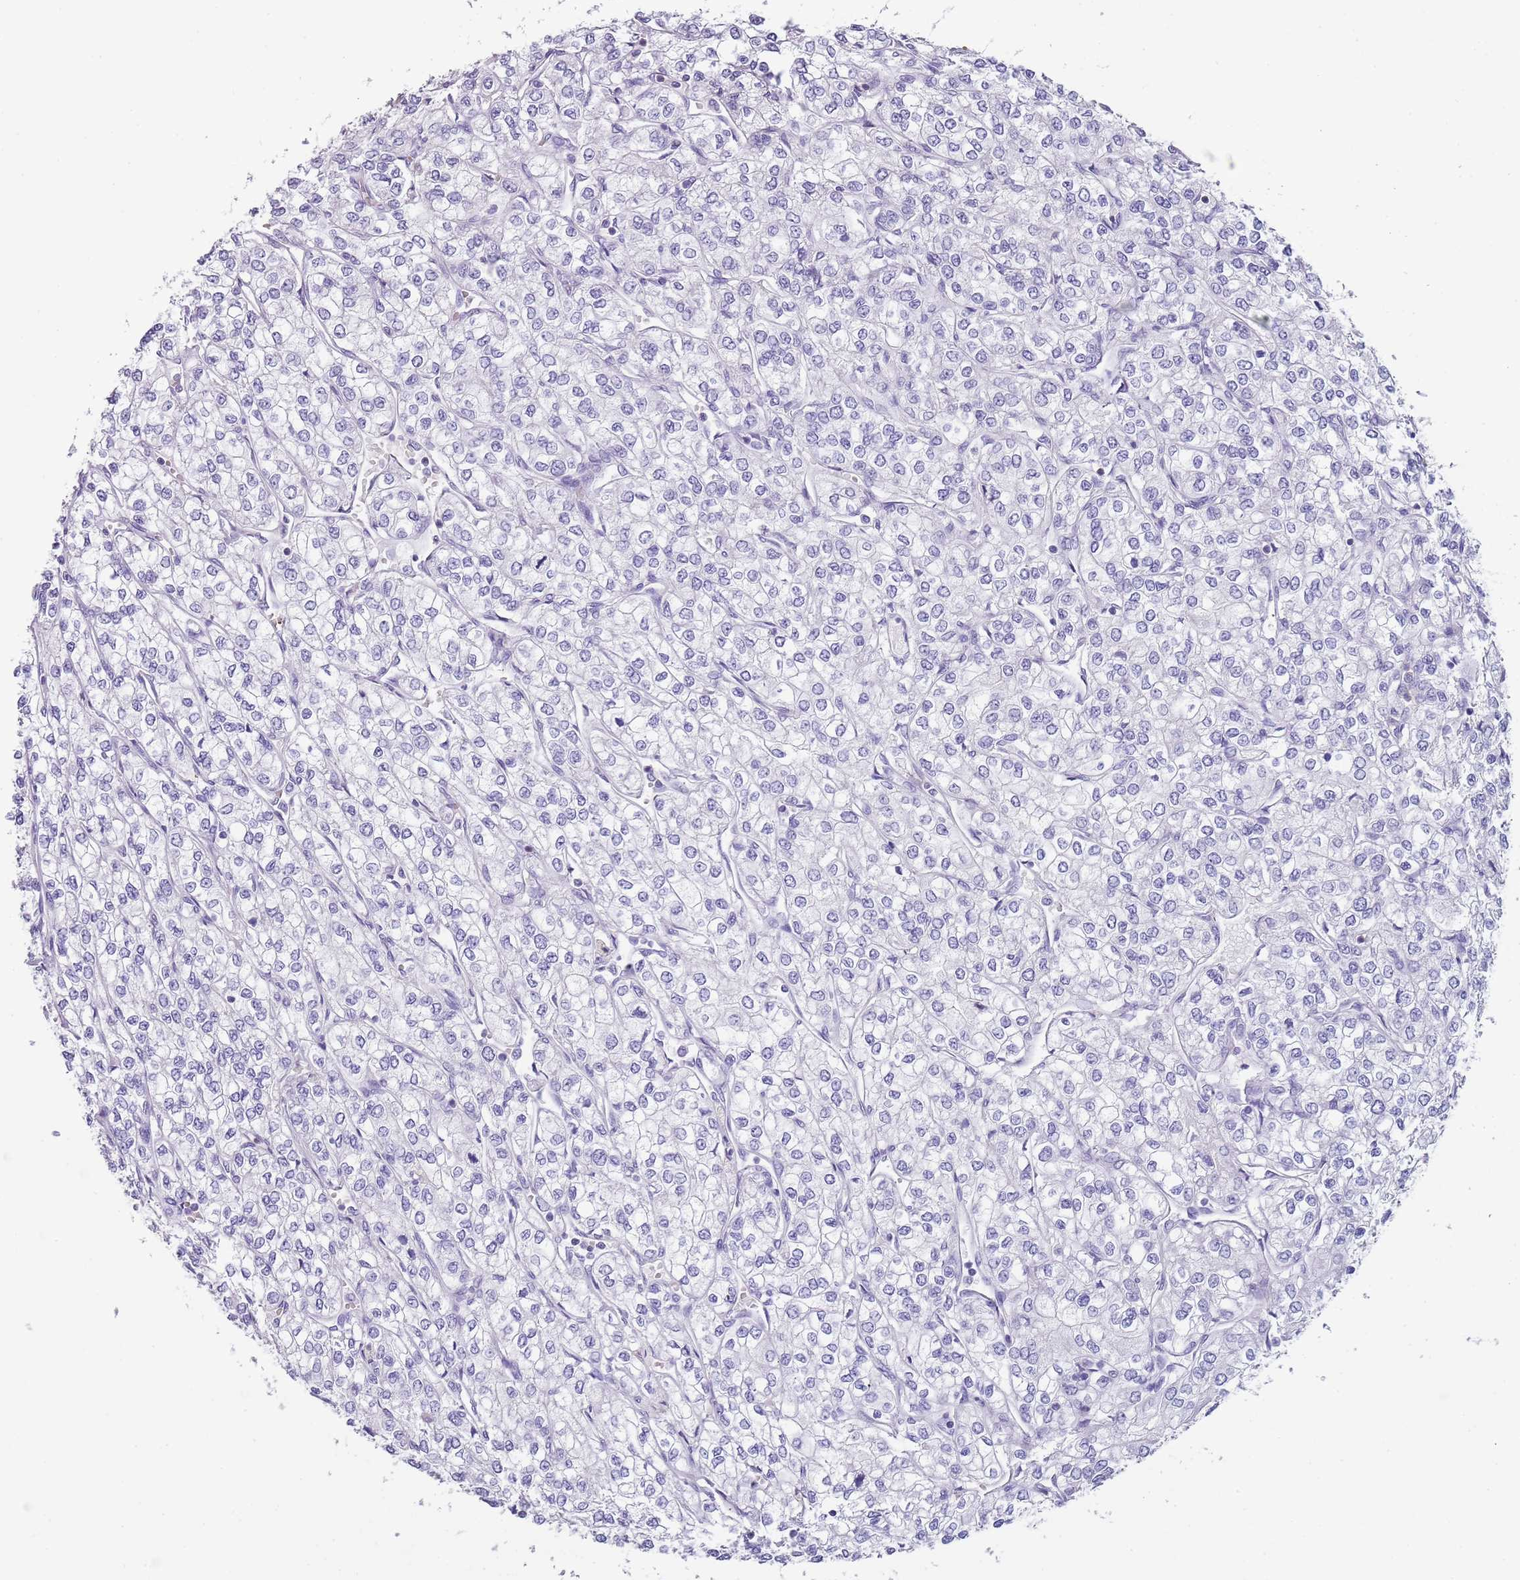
{"staining": {"intensity": "negative", "quantity": "none", "location": "none"}, "tissue": "renal cancer", "cell_type": "Tumor cells", "image_type": "cancer", "snomed": [{"axis": "morphology", "description": "Adenocarcinoma, NOS"}, {"axis": "topography", "description": "Kidney"}], "caption": "Immunohistochemistry of human renal adenocarcinoma reveals no staining in tumor cells. (Brightfield microscopy of DAB immunohistochemistry at high magnification).", "gene": "NBPF20", "patient": {"sex": "male", "age": 80}}